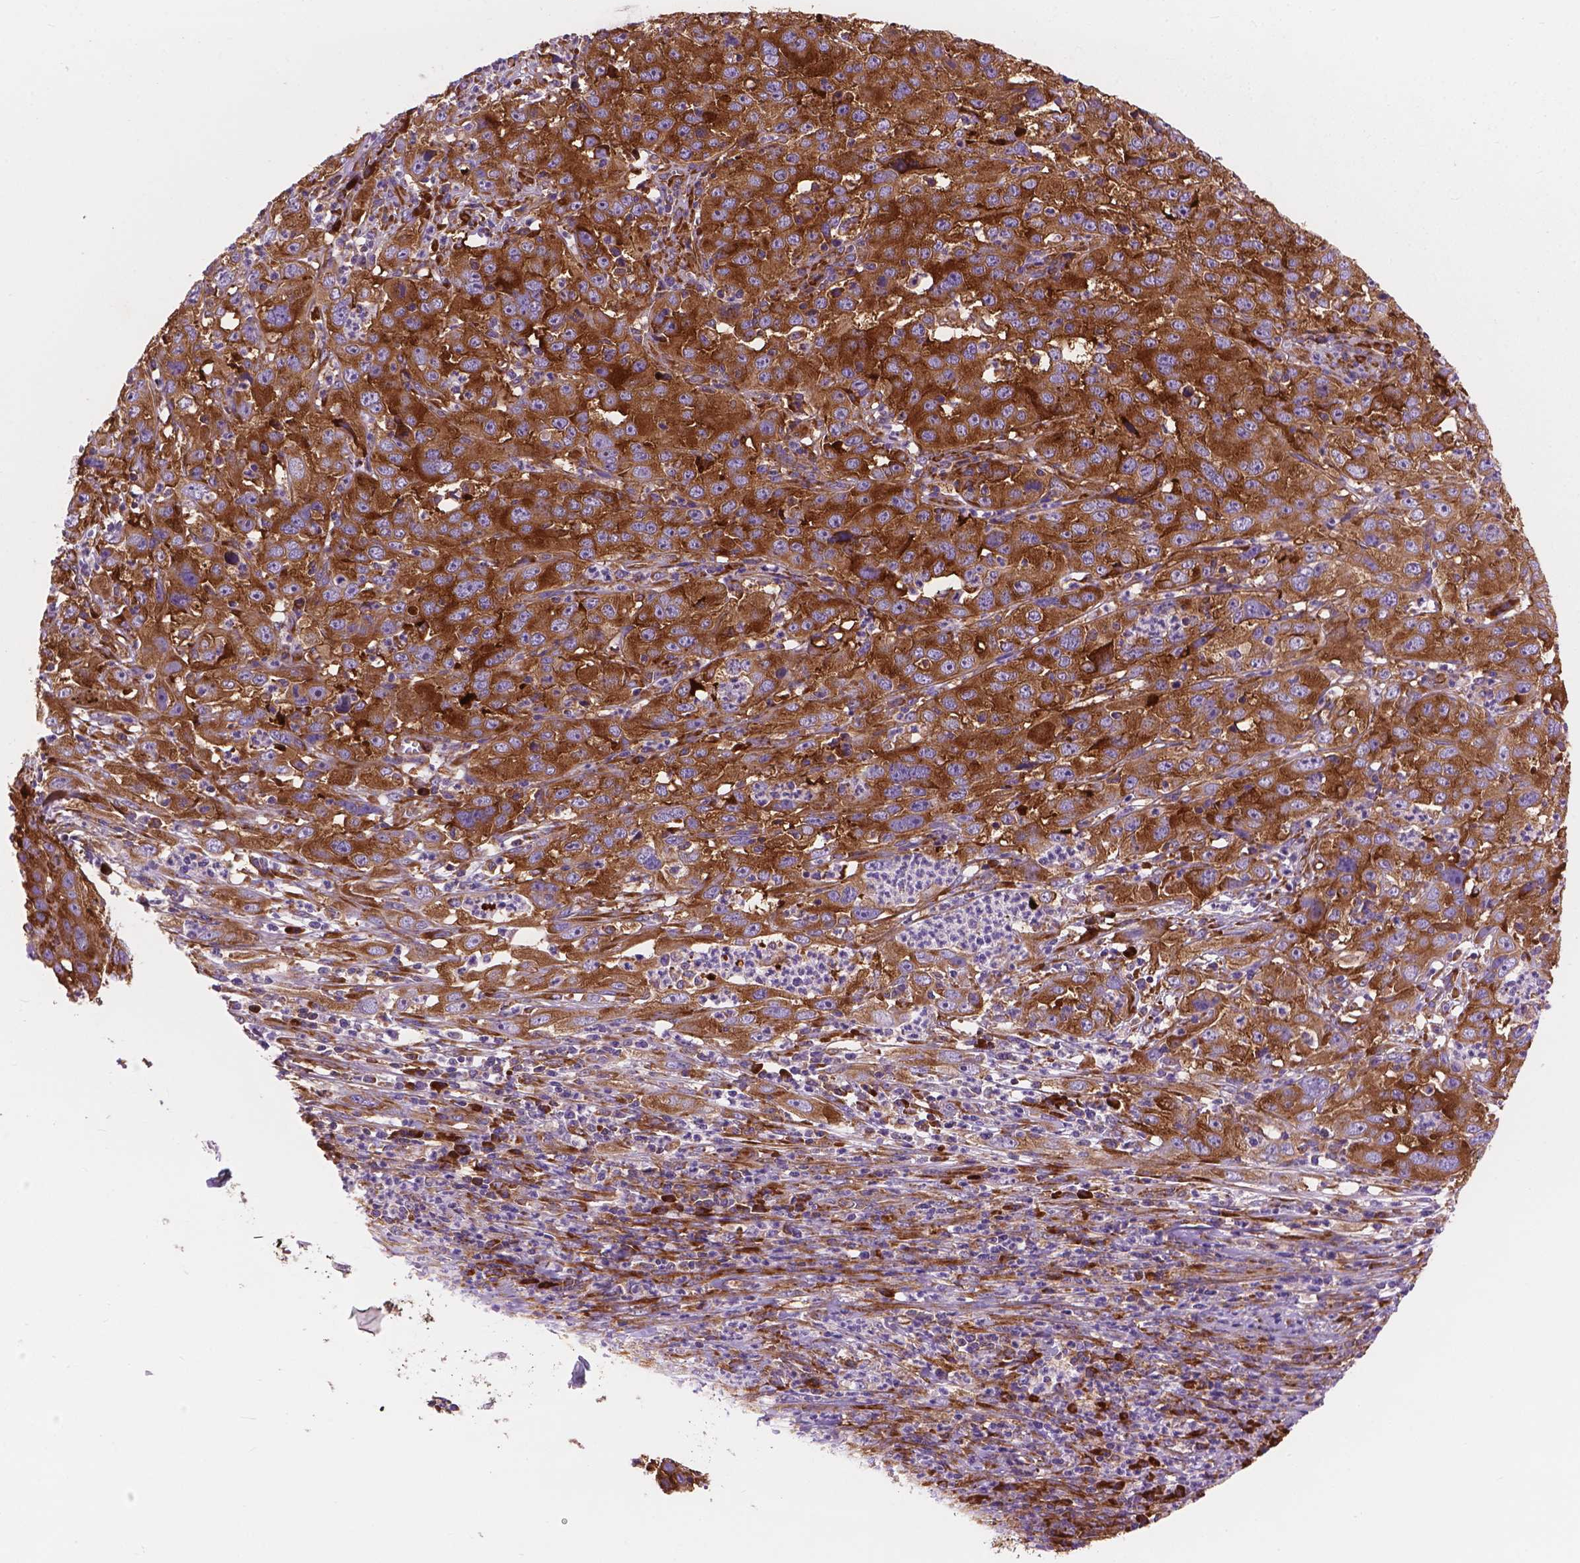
{"staining": {"intensity": "strong", "quantity": ">75%", "location": "cytoplasmic/membranous"}, "tissue": "cervical cancer", "cell_type": "Tumor cells", "image_type": "cancer", "snomed": [{"axis": "morphology", "description": "Squamous cell carcinoma, NOS"}, {"axis": "topography", "description": "Cervix"}], "caption": "This histopathology image displays immunohistochemistry staining of cervical squamous cell carcinoma, with high strong cytoplasmic/membranous staining in approximately >75% of tumor cells.", "gene": "RPL37A", "patient": {"sex": "female", "age": 32}}